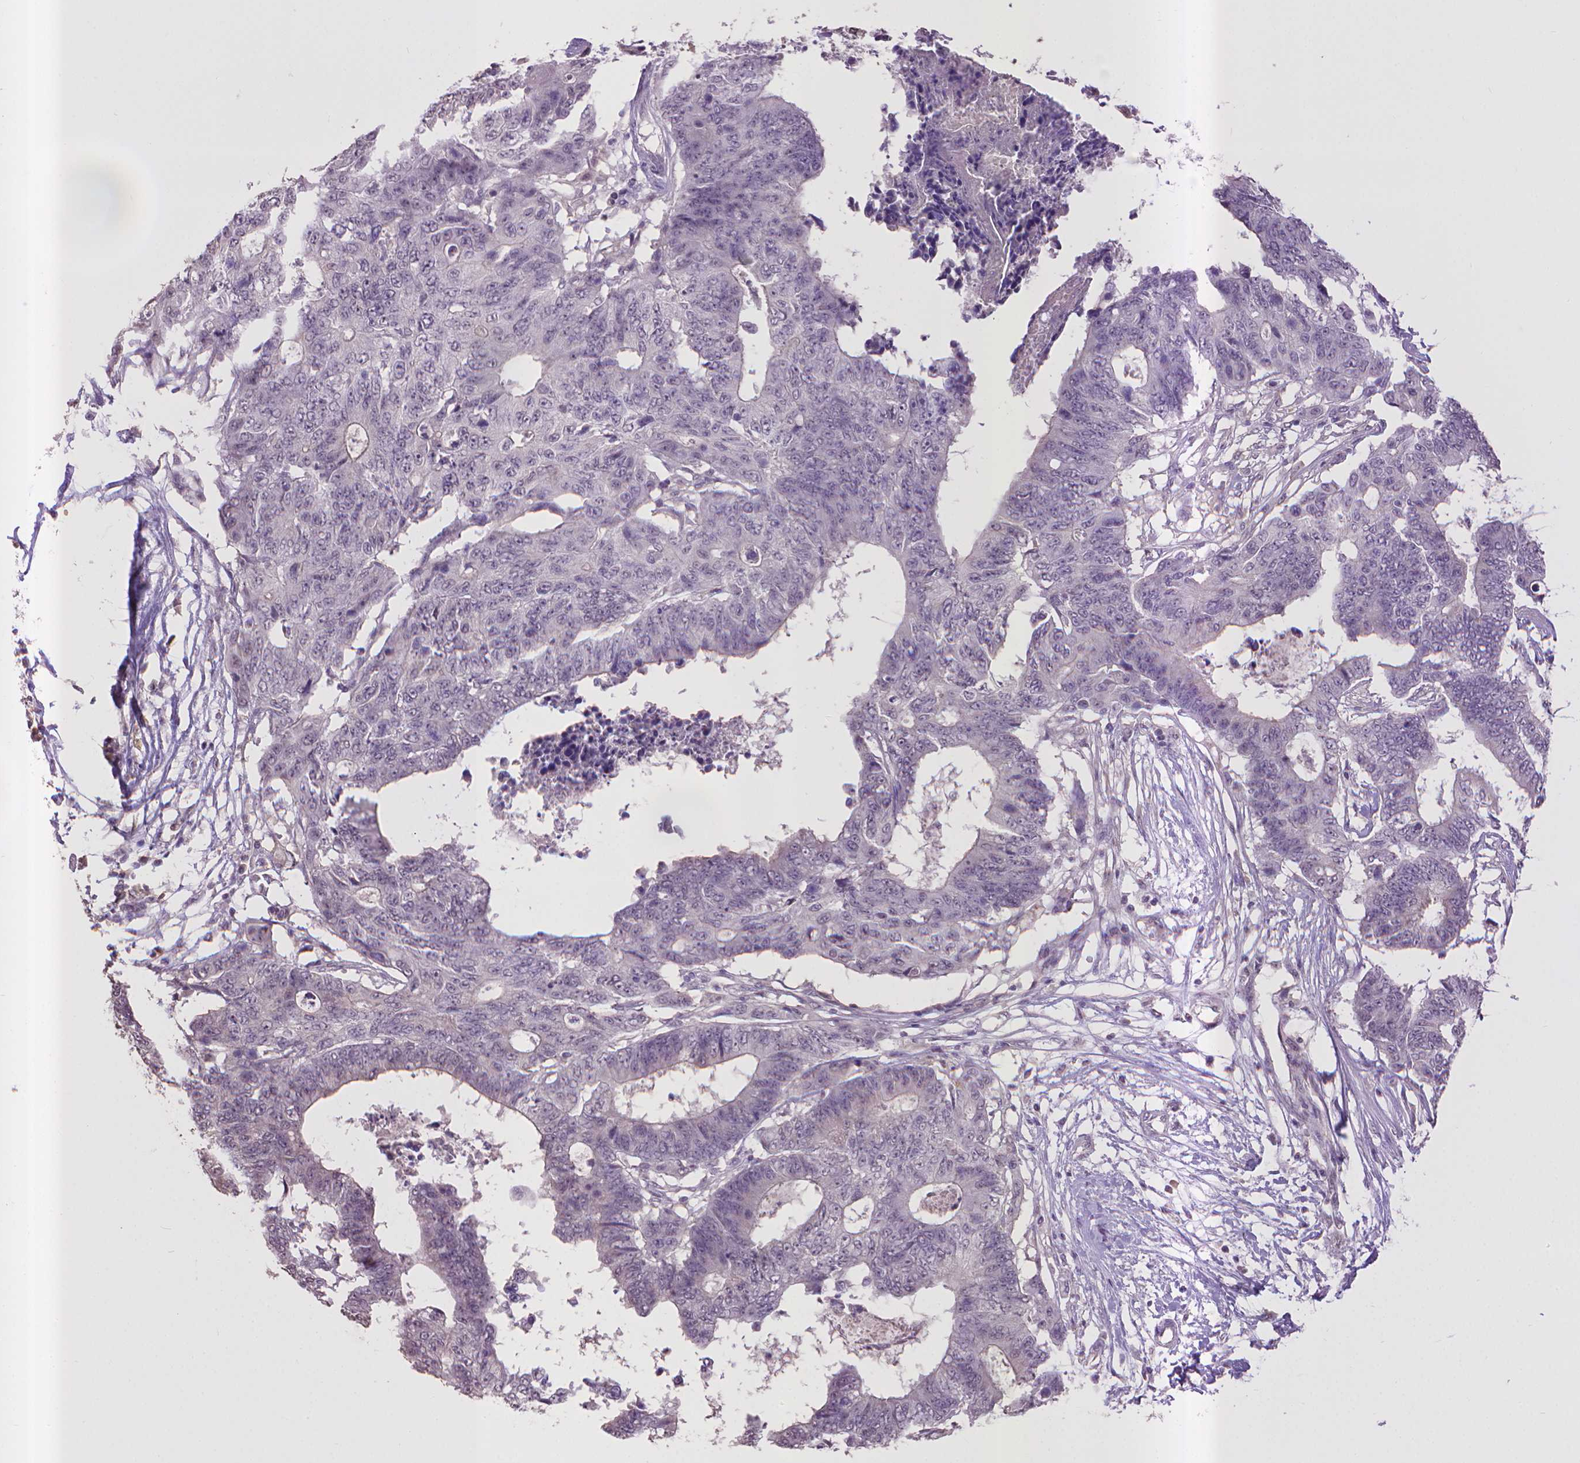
{"staining": {"intensity": "negative", "quantity": "none", "location": "none"}, "tissue": "colorectal cancer", "cell_type": "Tumor cells", "image_type": "cancer", "snomed": [{"axis": "morphology", "description": "Adenocarcinoma, NOS"}, {"axis": "topography", "description": "Colon"}], "caption": "A micrograph of colorectal cancer stained for a protein demonstrates no brown staining in tumor cells.", "gene": "CPM", "patient": {"sex": "female", "age": 48}}